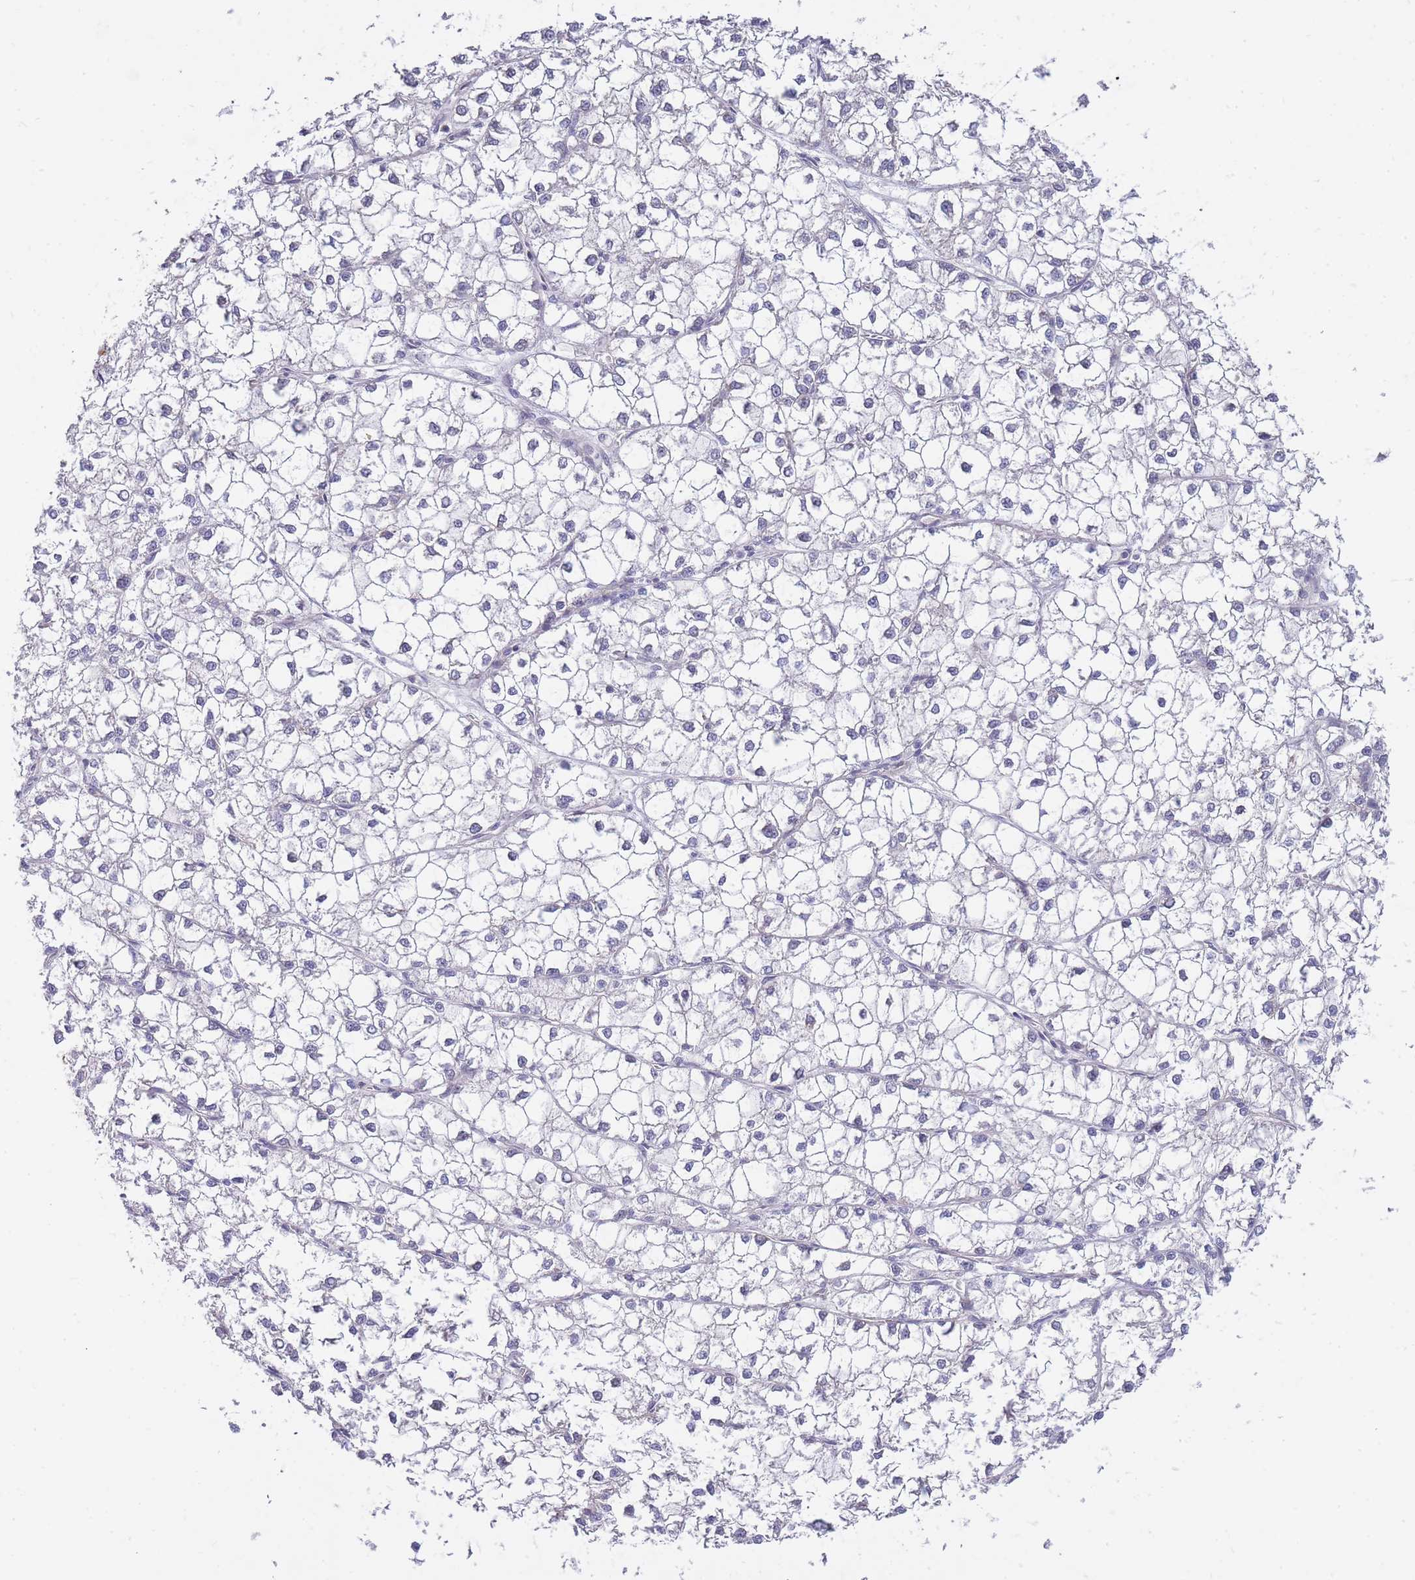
{"staining": {"intensity": "negative", "quantity": "none", "location": "none"}, "tissue": "liver cancer", "cell_type": "Tumor cells", "image_type": "cancer", "snomed": [{"axis": "morphology", "description": "Carcinoma, Hepatocellular, NOS"}, {"axis": "topography", "description": "Liver"}], "caption": "A photomicrograph of human liver cancer is negative for staining in tumor cells.", "gene": "C19orf25", "patient": {"sex": "female", "age": 43}}